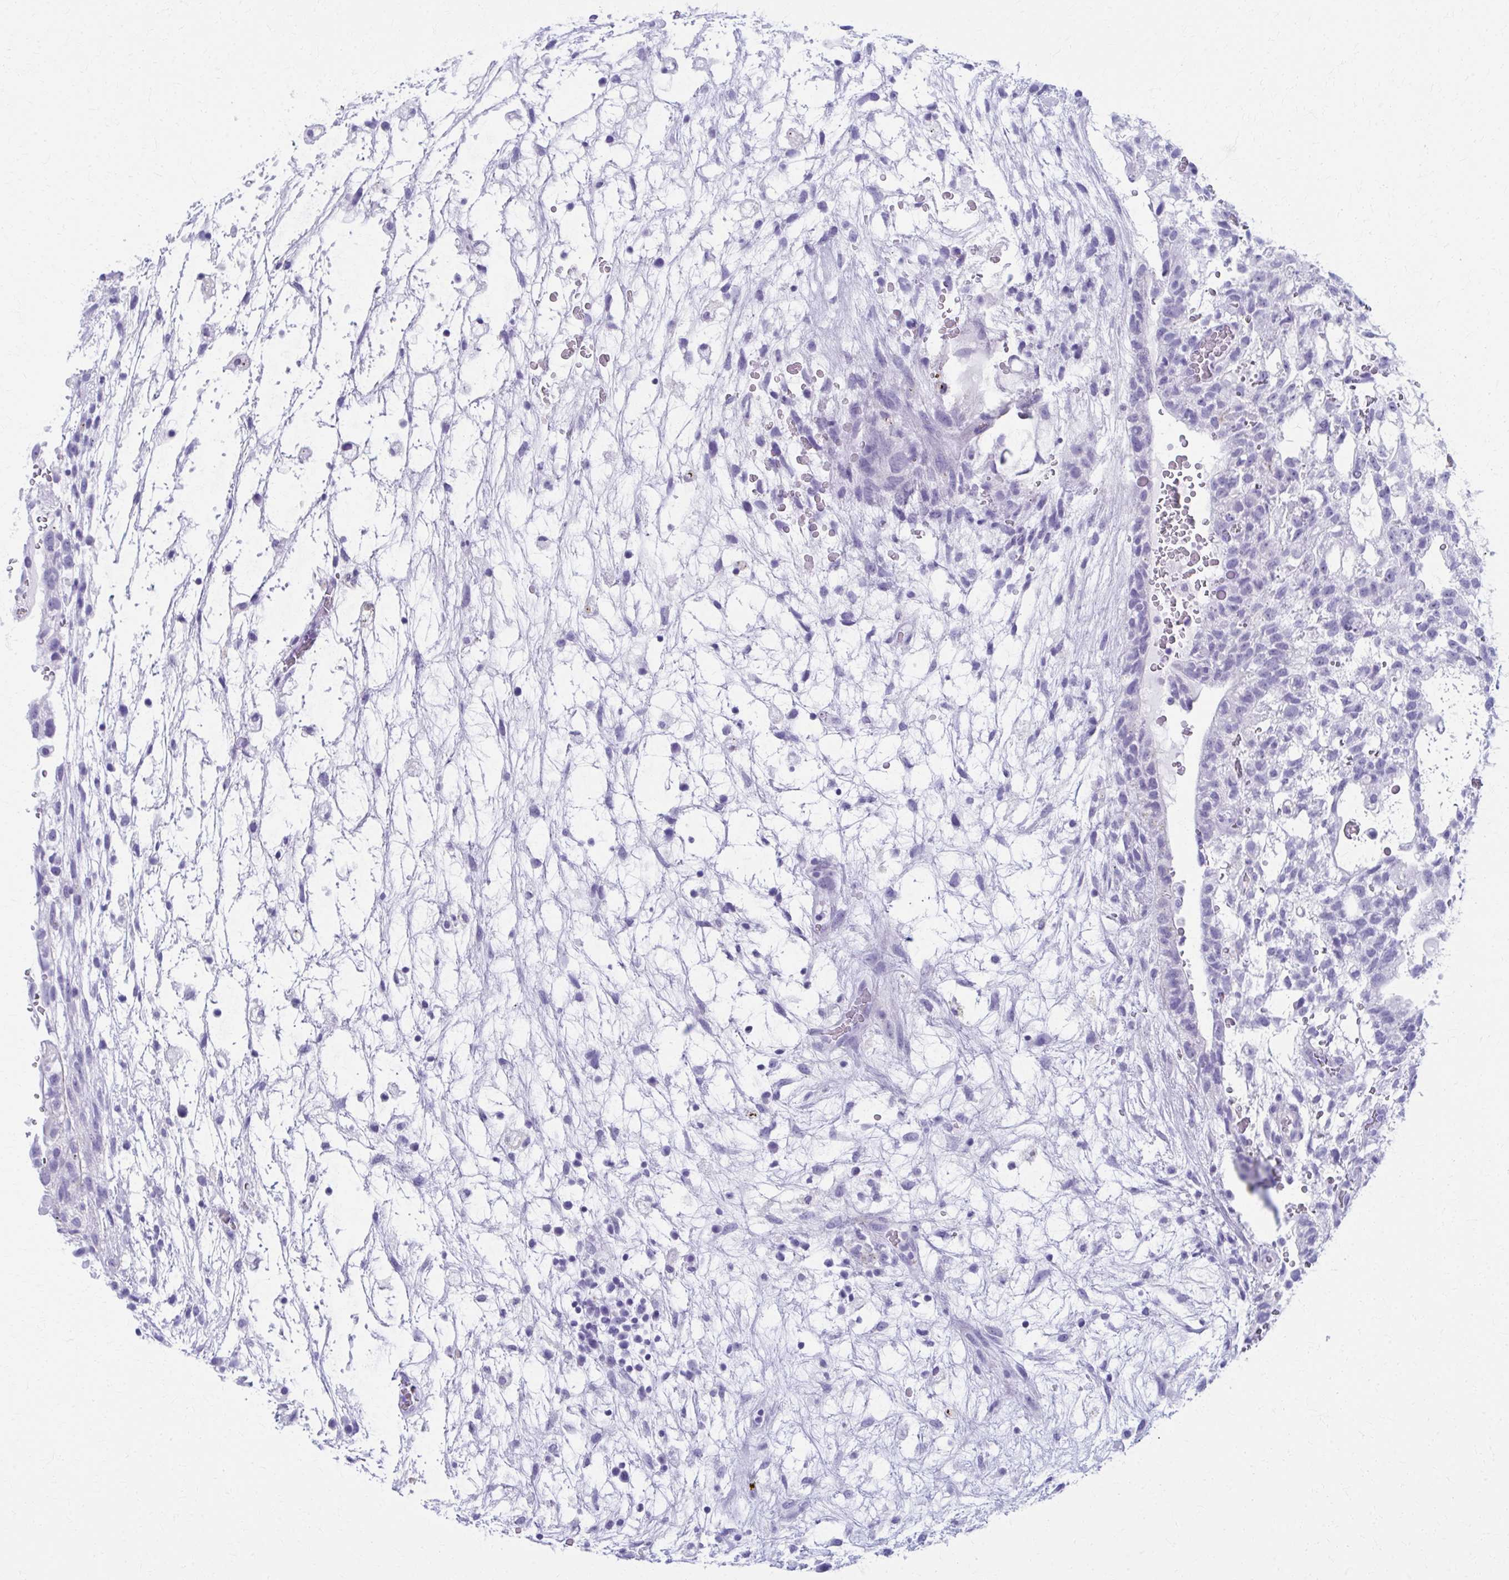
{"staining": {"intensity": "negative", "quantity": "none", "location": "none"}, "tissue": "testis cancer", "cell_type": "Tumor cells", "image_type": "cancer", "snomed": [{"axis": "morphology", "description": "Normal tissue, NOS"}, {"axis": "morphology", "description": "Carcinoma, Embryonal, NOS"}, {"axis": "topography", "description": "Testis"}], "caption": "Immunohistochemical staining of testis embryonal carcinoma displays no significant expression in tumor cells. Nuclei are stained in blue.", "gene": "MPLKIP", "patient": {"sex": "male", "age": 32}}